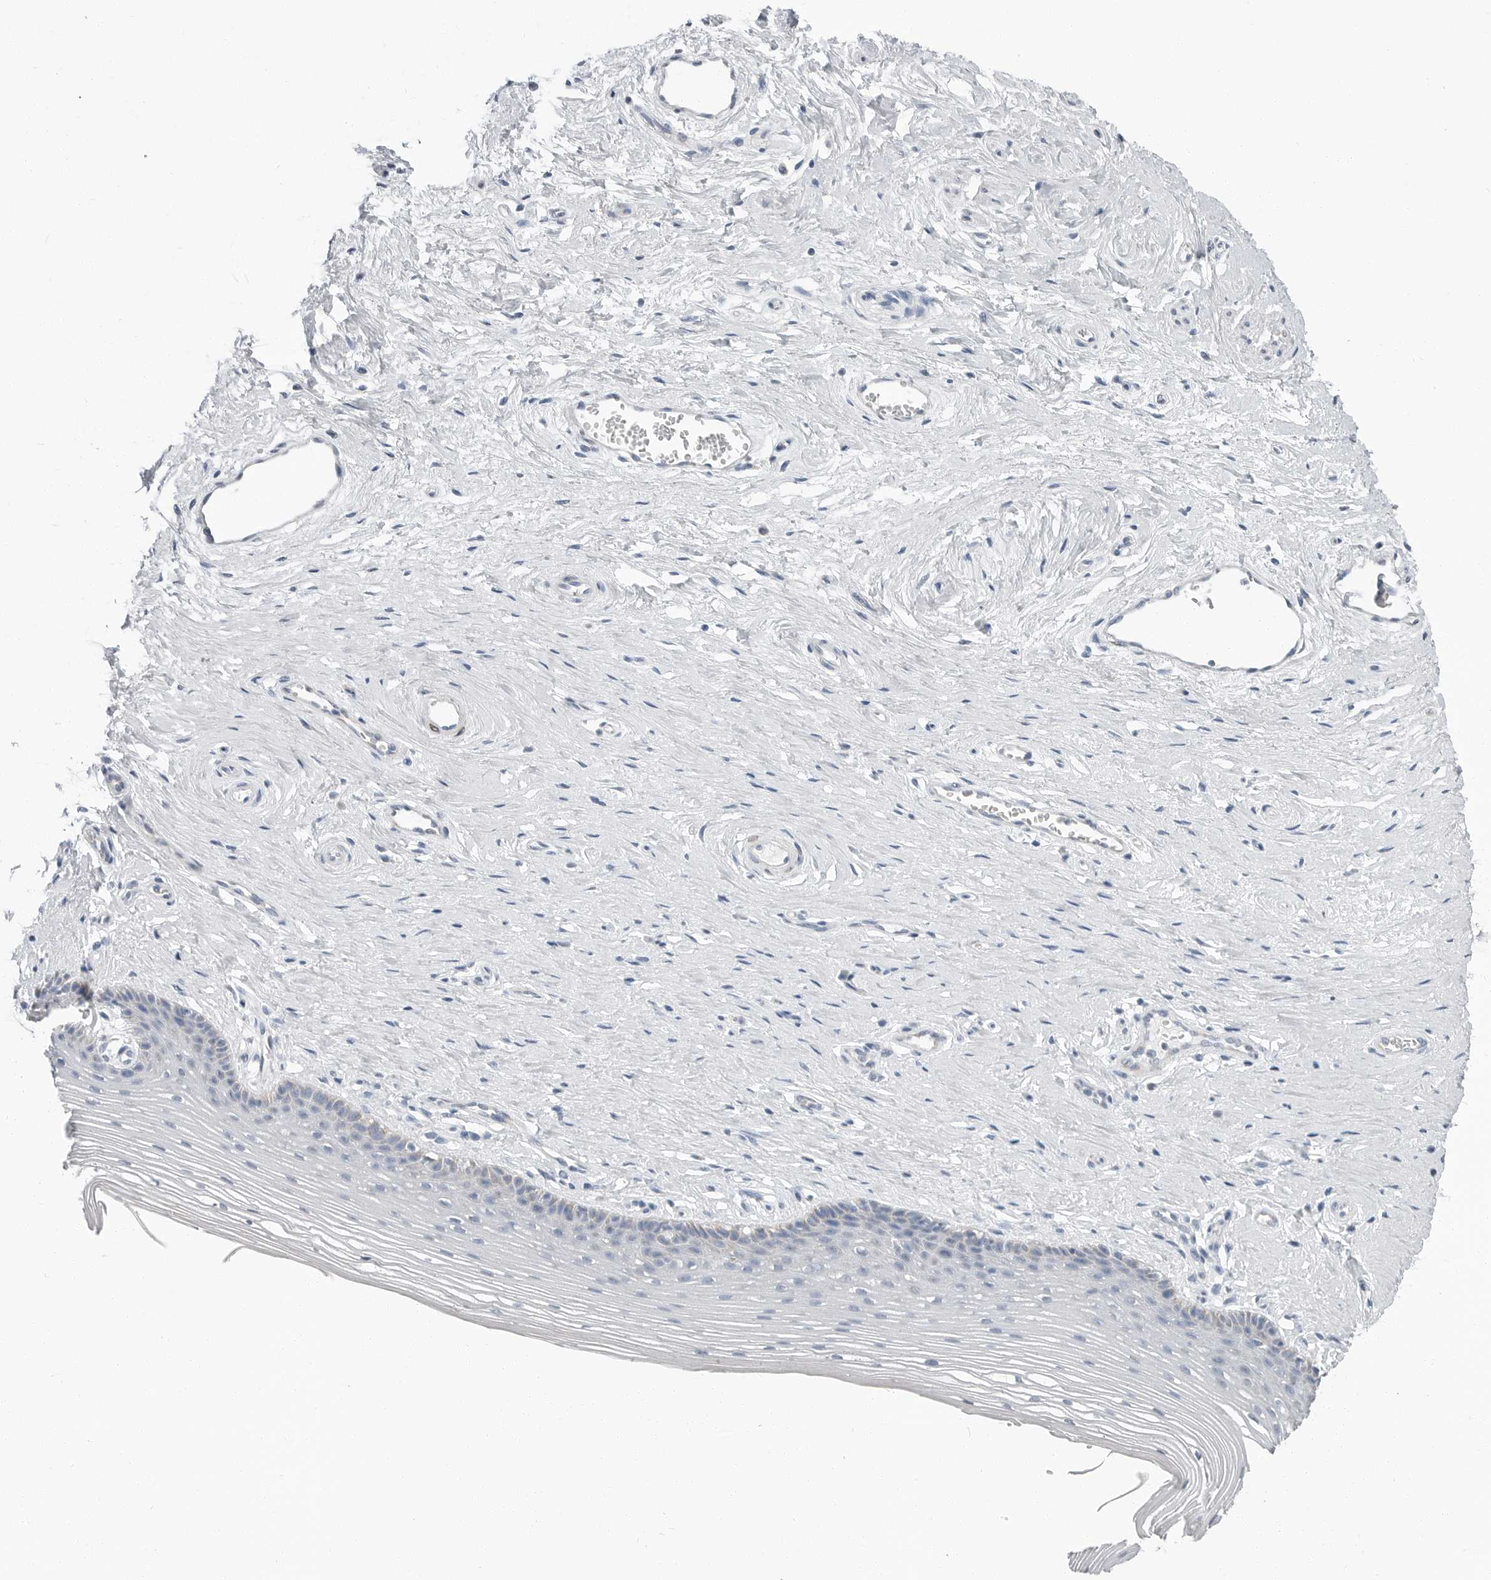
{"staining": {"intensity": "negative", "quantity": "none", "location": "none"}, "tissue": "vagina", "cell_type": "Squamous epithelial cells", "image_type": "normal", "snomed": [{"axis": "morphology", "description": "Normal tissue, NOS"}, {"axis": "topography", "description": "Vagina"}], "caption": "A high-resolution micrograph shows immunohistochemistry staining of normal vagina, which displays no significant positivity in squamous epithelial cells.", "gene": "PLN", "patient": {"sex": "female", "age": 46}}